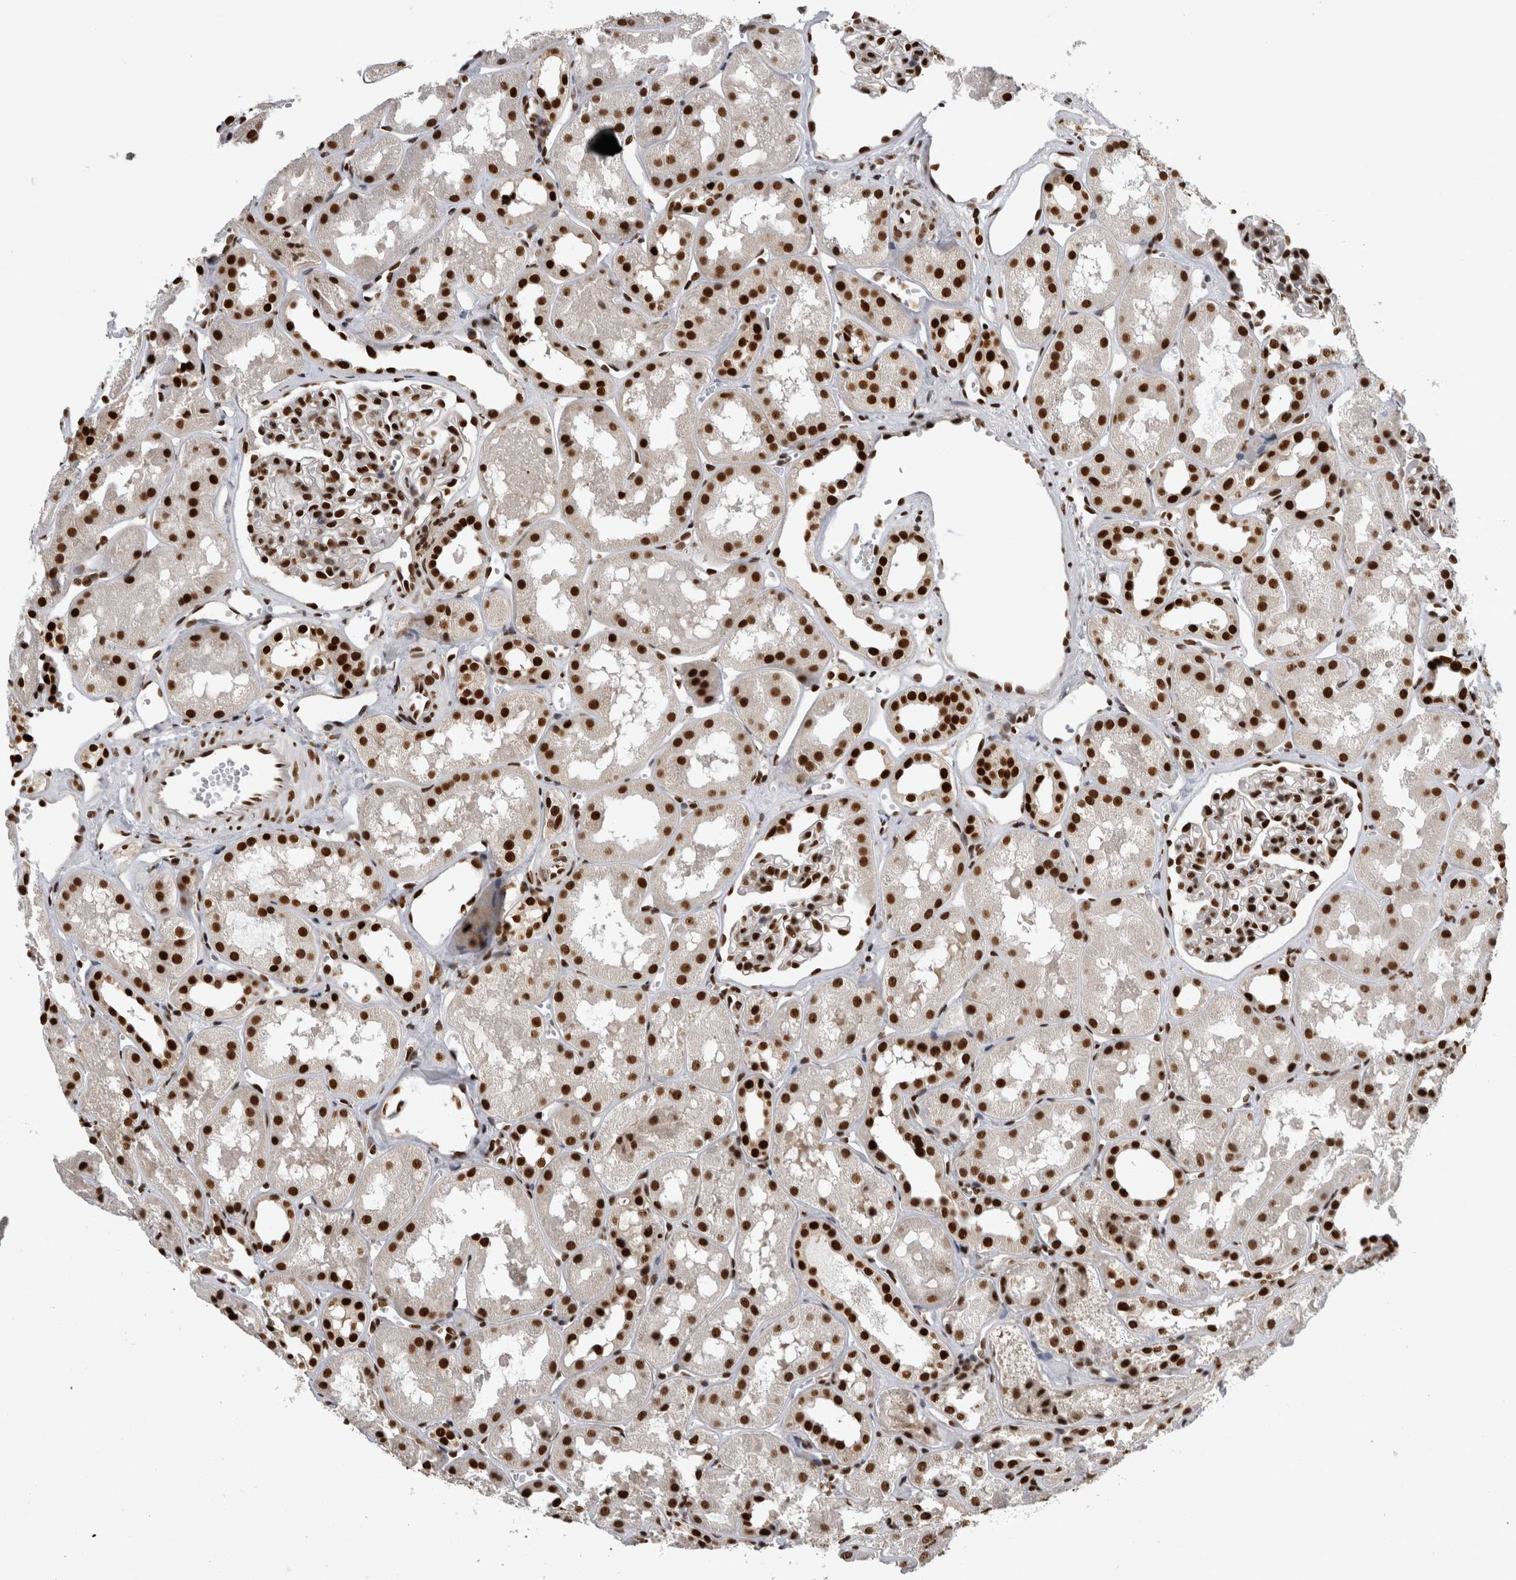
{"staining": {"intensity": "strong", "quantity": ">75%", "location": "nuclear"}, "tissue": "kidney", "cell_type": "Cells in glomeruli", "image_type": "normal", "snomed": [{"axis": "morphology", "description": "Normal tissue, NOS"}, {"axis": "topography", "description": "Kidney"}], "caption": "The photomicrograph reveals immunohistochemical staining of benign kidney. There is strong nuclear positivity is present in approximately >75% of cells in glomeruli.", "gene": "ZSCAN2", "patient": {"sex": "male", "age": 16}}